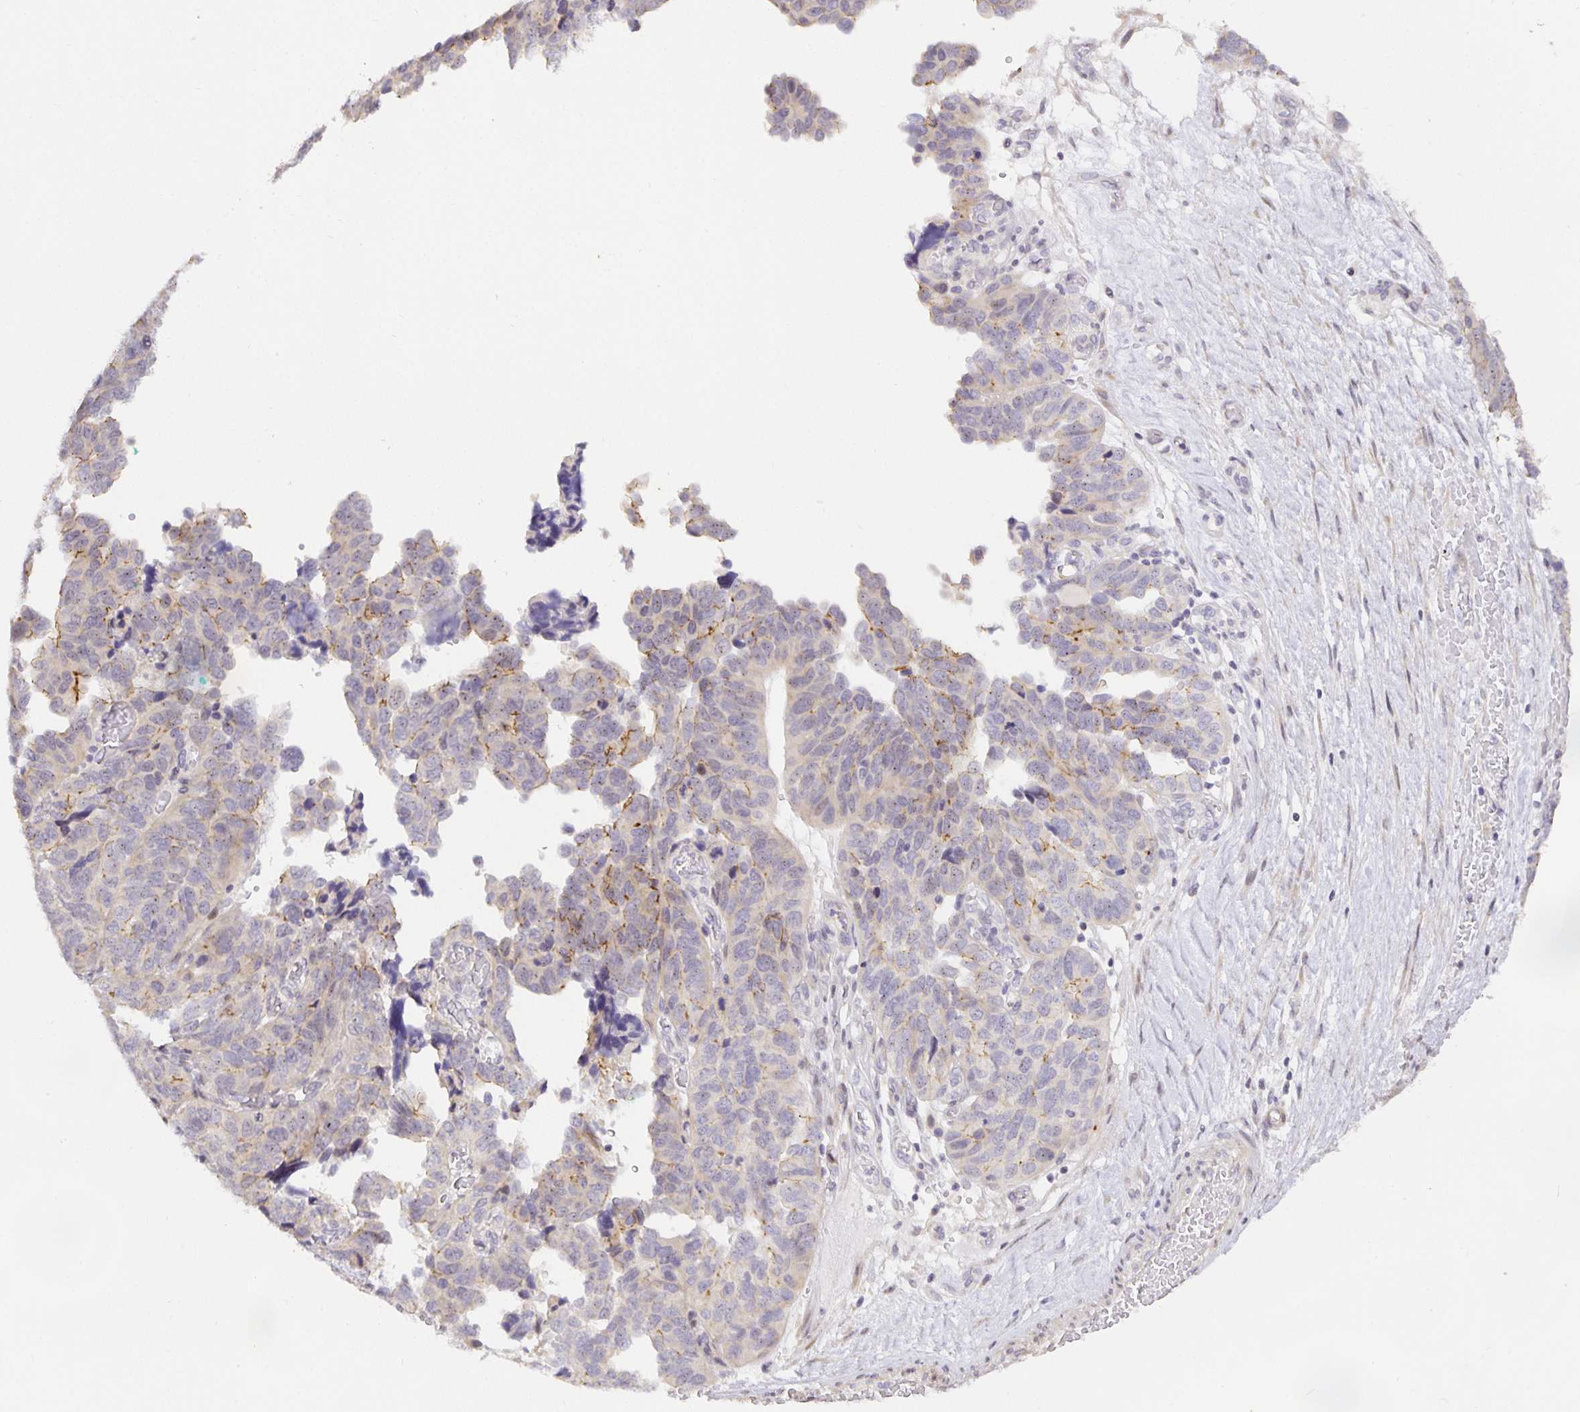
{"staining": {"intensity": "moderate", "quantity": "<25%", "location": "cytoplasmic/membranous"}, "tissue": "ovarian cancer", "cell_type": "Tumor cells", "image_type": "cancer", "snomed": [{"axis": "morphology", "description": "Cystadenocarcinoma, serous, NOS"}, {"axis": "topography", "description": "Ovary"}], "caption": "IHC staining of ovarian cancer (serous cystadenocarcinoma), which exhibits low levels of moderate cytoplasmic/membranous positivity in about <25% of tumor cells indicating moderate cytoplasmic/membranous protein positivity. The staining was performed using DAB (brown) for protein detection and nuclei were counterstained in hematoxylin (blue).", "gene": "TJP3", "patient": {"sex": "female", "age": 64}}